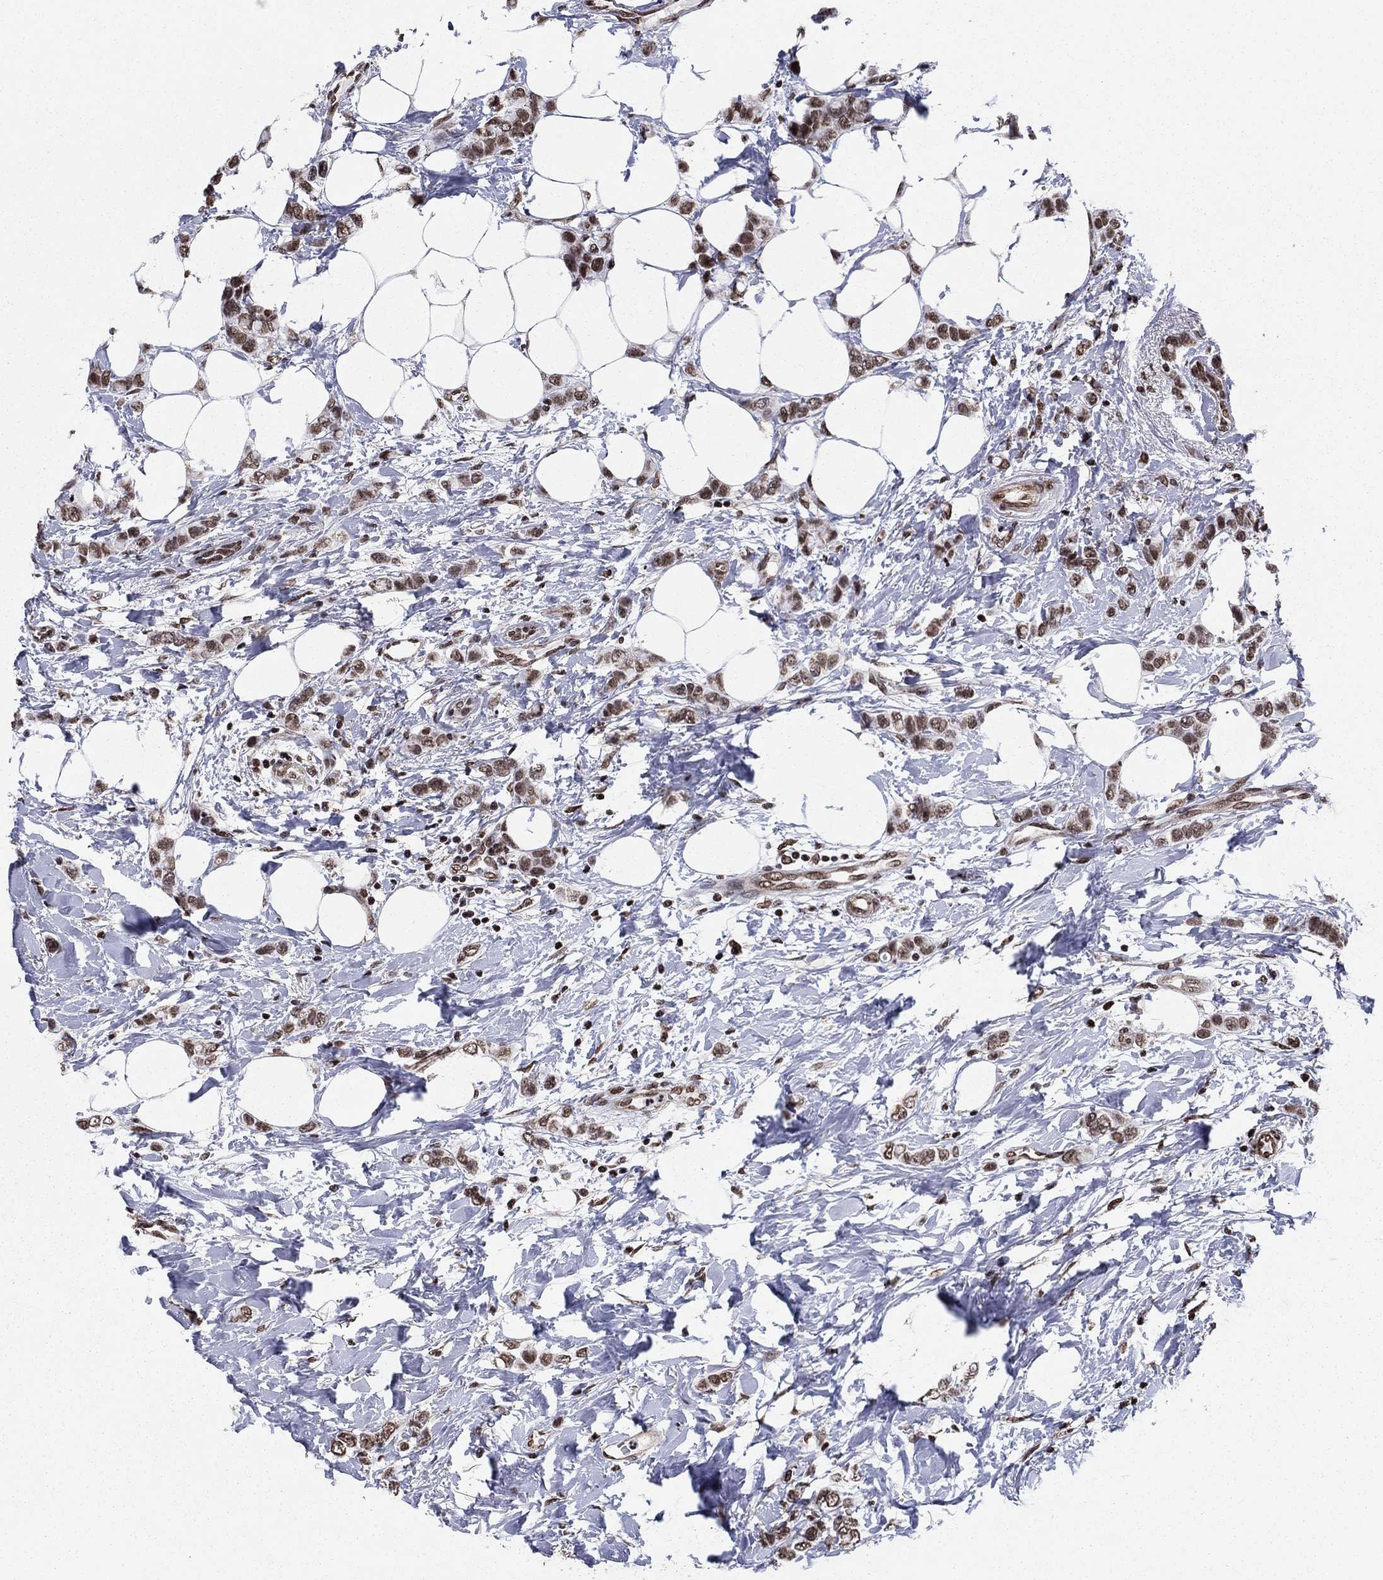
{"staining": {"intensity": "moderate", "quantity": ">75%", "location": "nuclear"}, "tissue": "breast cancer", "cell_type": "Tumor cells", "image_type": "cancer", "snomed": [{"axis": "morphology", "description": "Lobular carcinoma"}, {"axis": "topography", "description": "Breast"}], "caption": "A micrograph showing moderate nuclear expression in about >75% of tumor cells in breast lobular carcinoma, as visualized by brown immunohistochemical staining.", "gene": "N4BP2", "patient": {"sex": "female", "age": 66}}